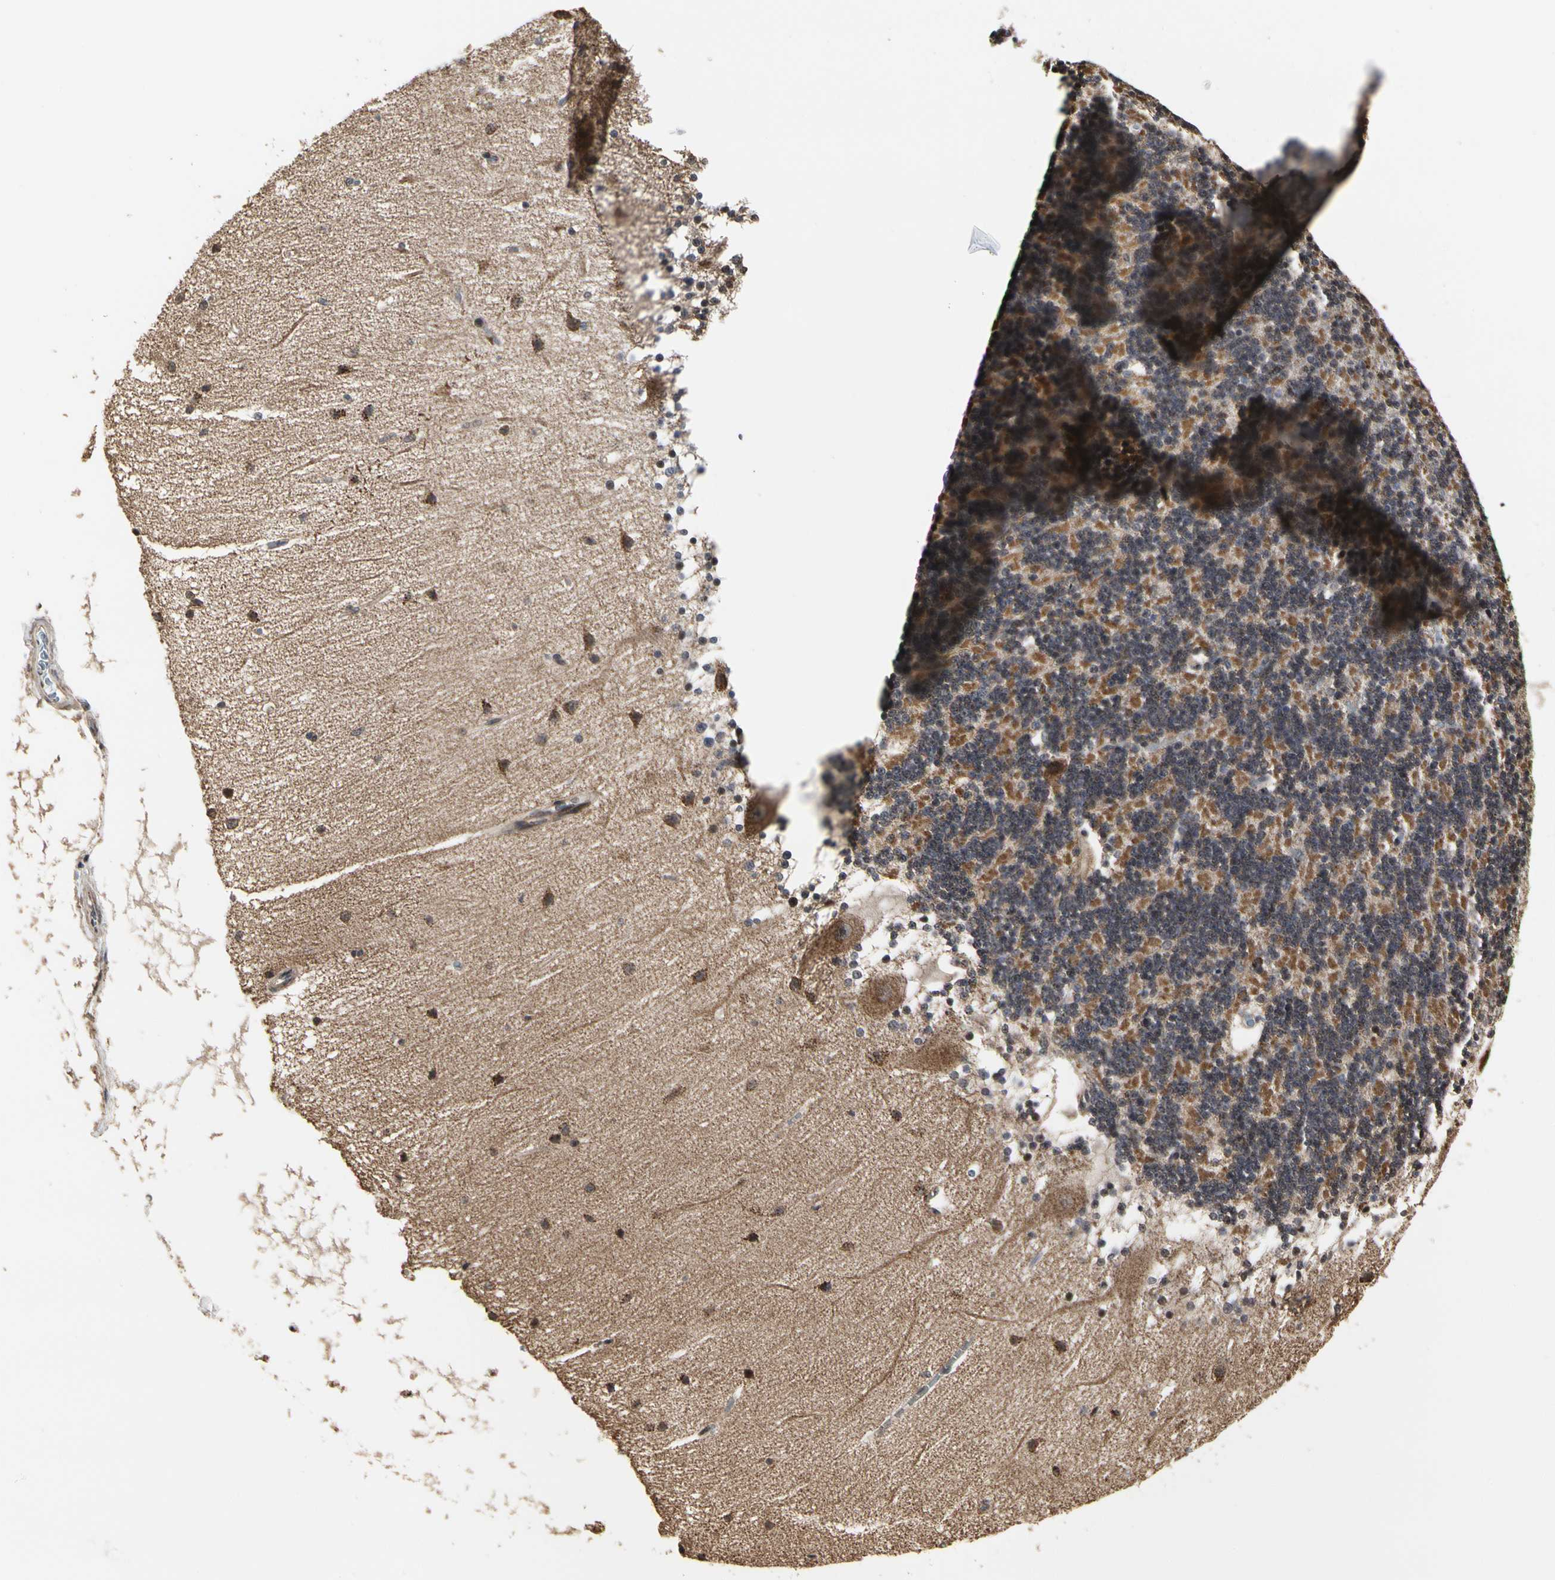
{"staining": {"intensity": "weak", "quantity": ">75%", "location": "cytoplasmic/membranous"}, "tissue": "cerebellum", "cell_type": "Cells in granular layer", "image_type": "normal", "snomed": [{"axis": "morphology", "description": "Normal tissue, NOS"}, {"axis": "topography", "description": "Cerebellum"}], "caption": "Protein expression analysis of unremarkable cerebellum shows weak cytoplasmic/membranous staining in approximately >75% of cells in granular layer.", "gene": "TAOK1", "patient": {"sex": "female", "age": 54}}